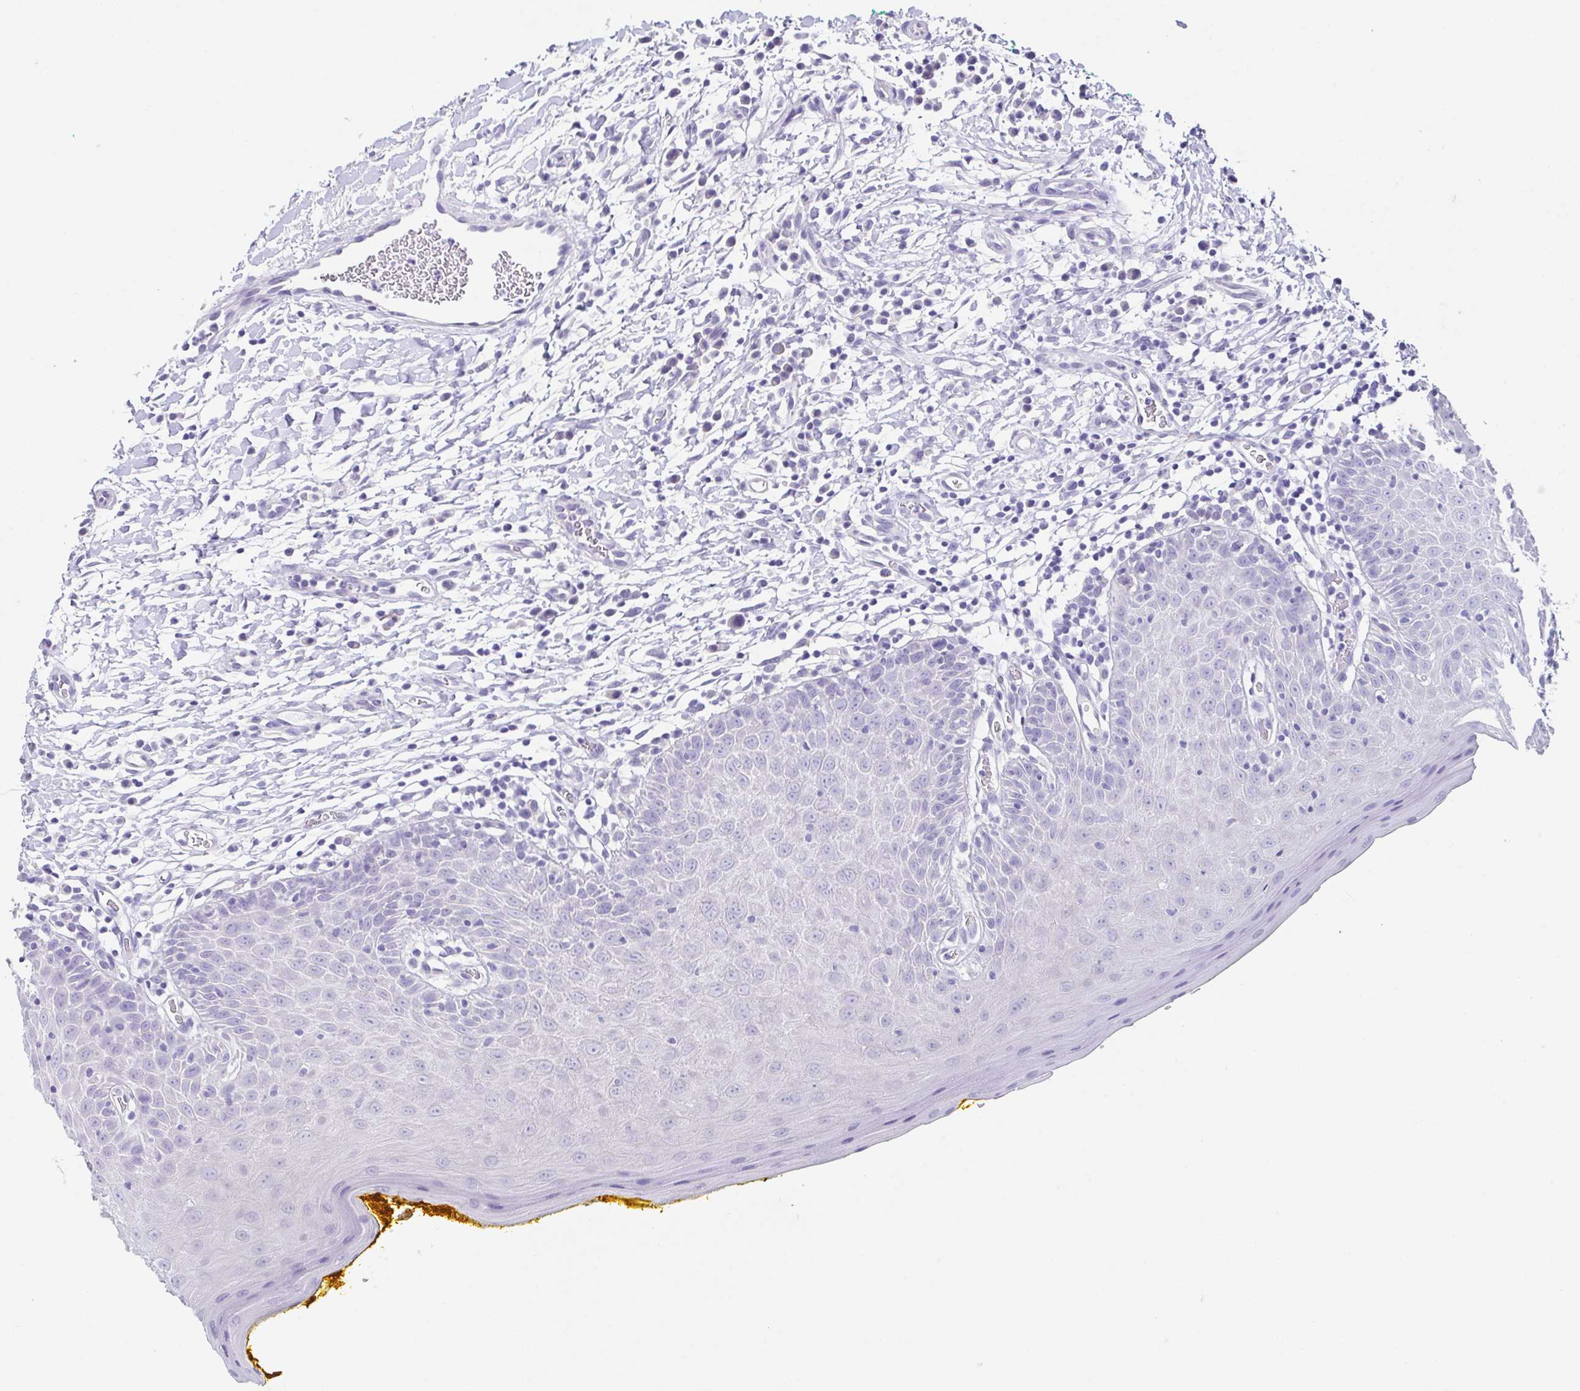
{"staining": {"intensity": "negative", "quantity": "none", "location": "none"}, "tissue": "oral mucosa", "cell_type": "Squamous epithelial cells", "image_type": "normal", "snomed": [{"axis": "morphology", "description": "Normal tissue, NOS"}, {"axis": "topography", "description": "Oral tissue"}, {"axis": "topography", "description": "Tounge, NOS"}], "caption": "Immunohistochemical staining of normal oral mucosa displays no significant staining in squamous epithelial cells. (DAB immunohistochemistry (IHC) with hematoxylin counter stain).", "gene": "RDH11", "patient": {"sex": "female", "age": 58}}